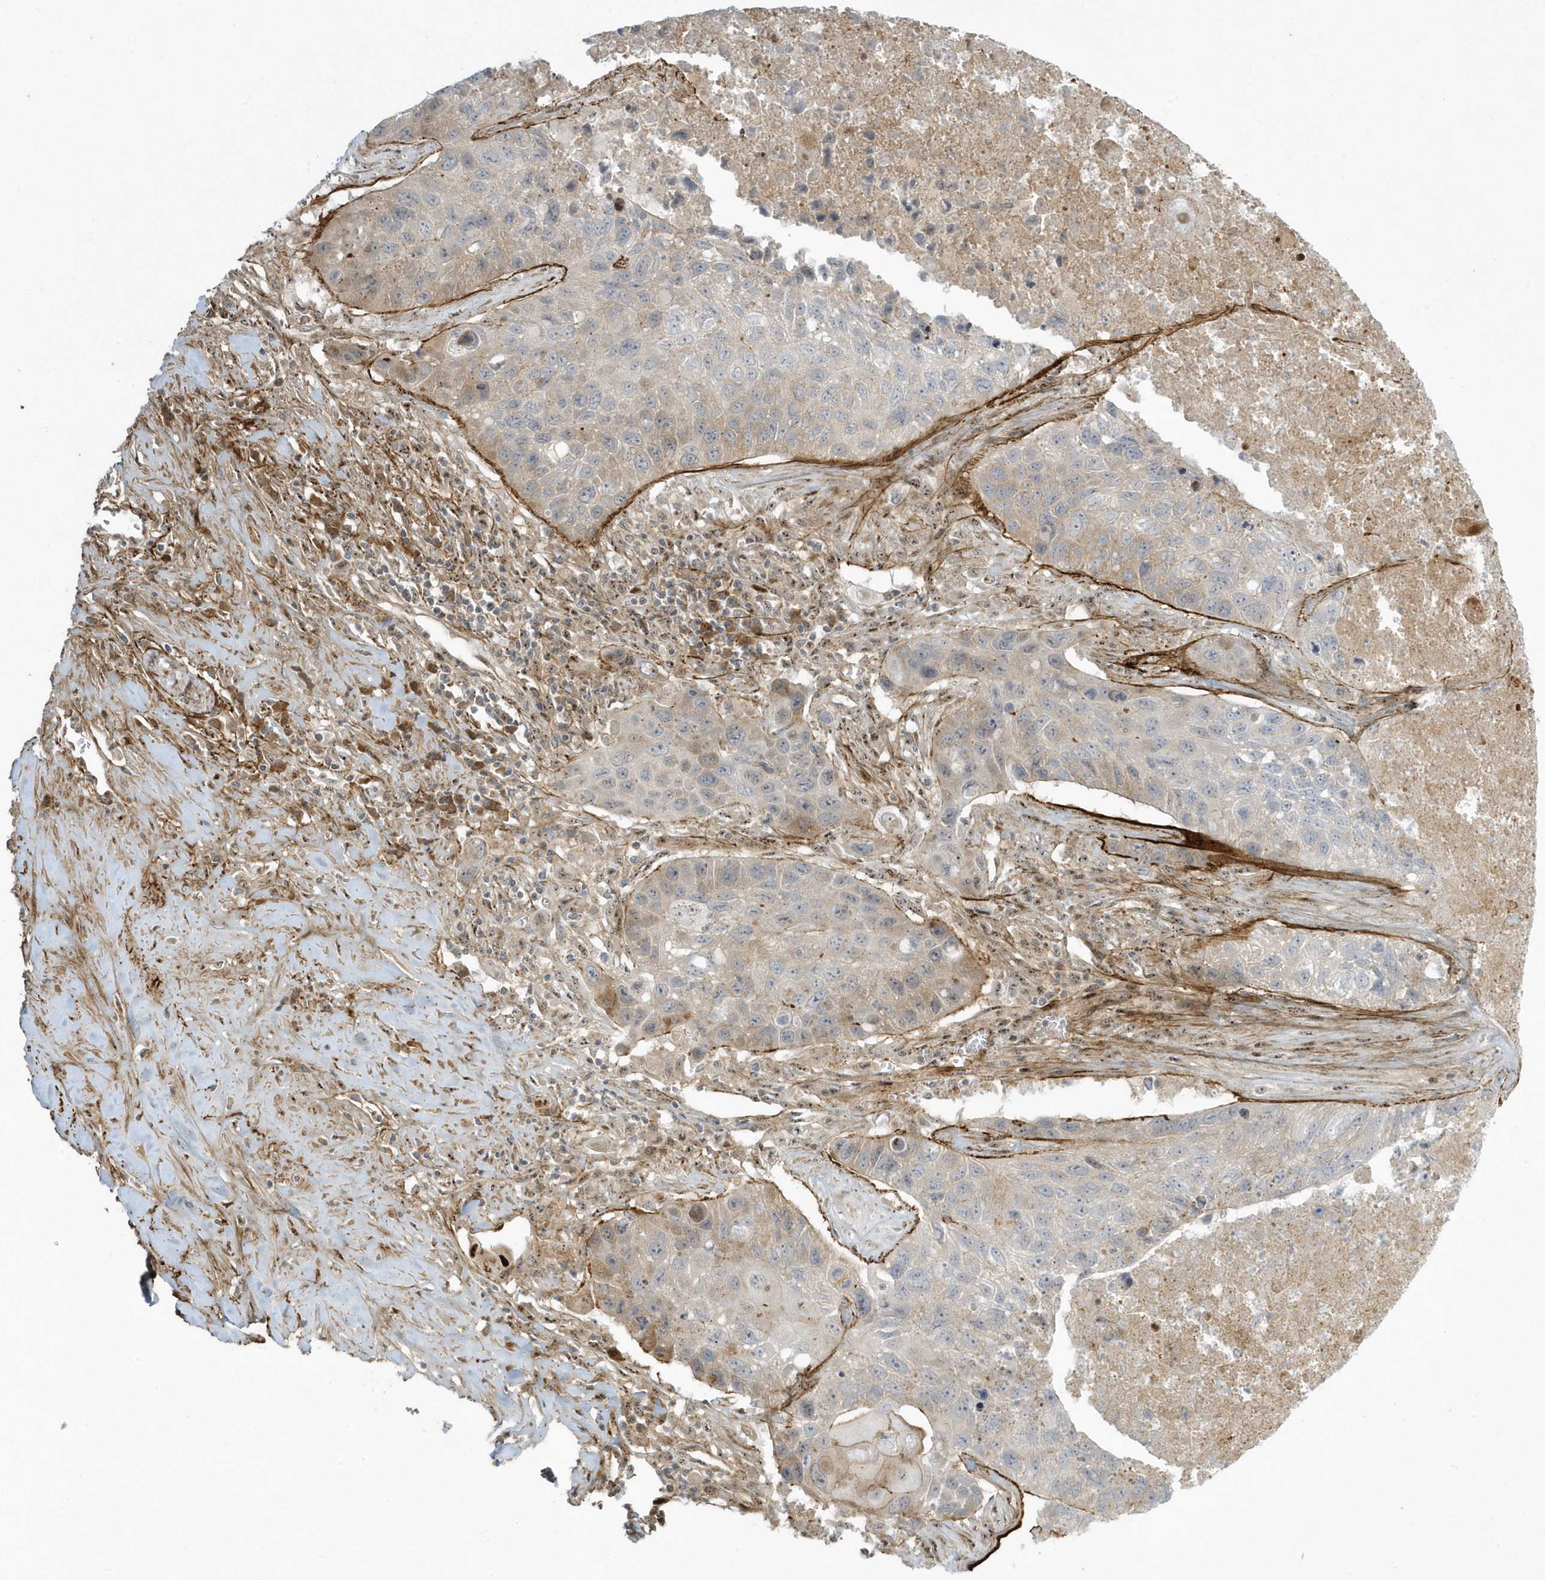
{"staining": {"intensity": "weak", "quantity": "<25%", "location": "cytoplasmic/membranous"}, "tissue": "lung cancer", "cell_type": "Tumor cells", "image_type": "cancer", "snomed": [{"axis": "morphology", "description": "Squamous cell carcinoma, NOS"}, {"axis": "topography", "description": "Lung"}], "caption": "A high-resolution photomicrograph shows immunohistochemistry (IHC) staining of squamous cell carcinoma (lung), which reveals no significant staining in tumor cells. (DAB immunohistochemistry visualized using brightfield microscopy, high magnification).", "gene": "MASP2", "patient": {"sex": "male", "age": 61}}